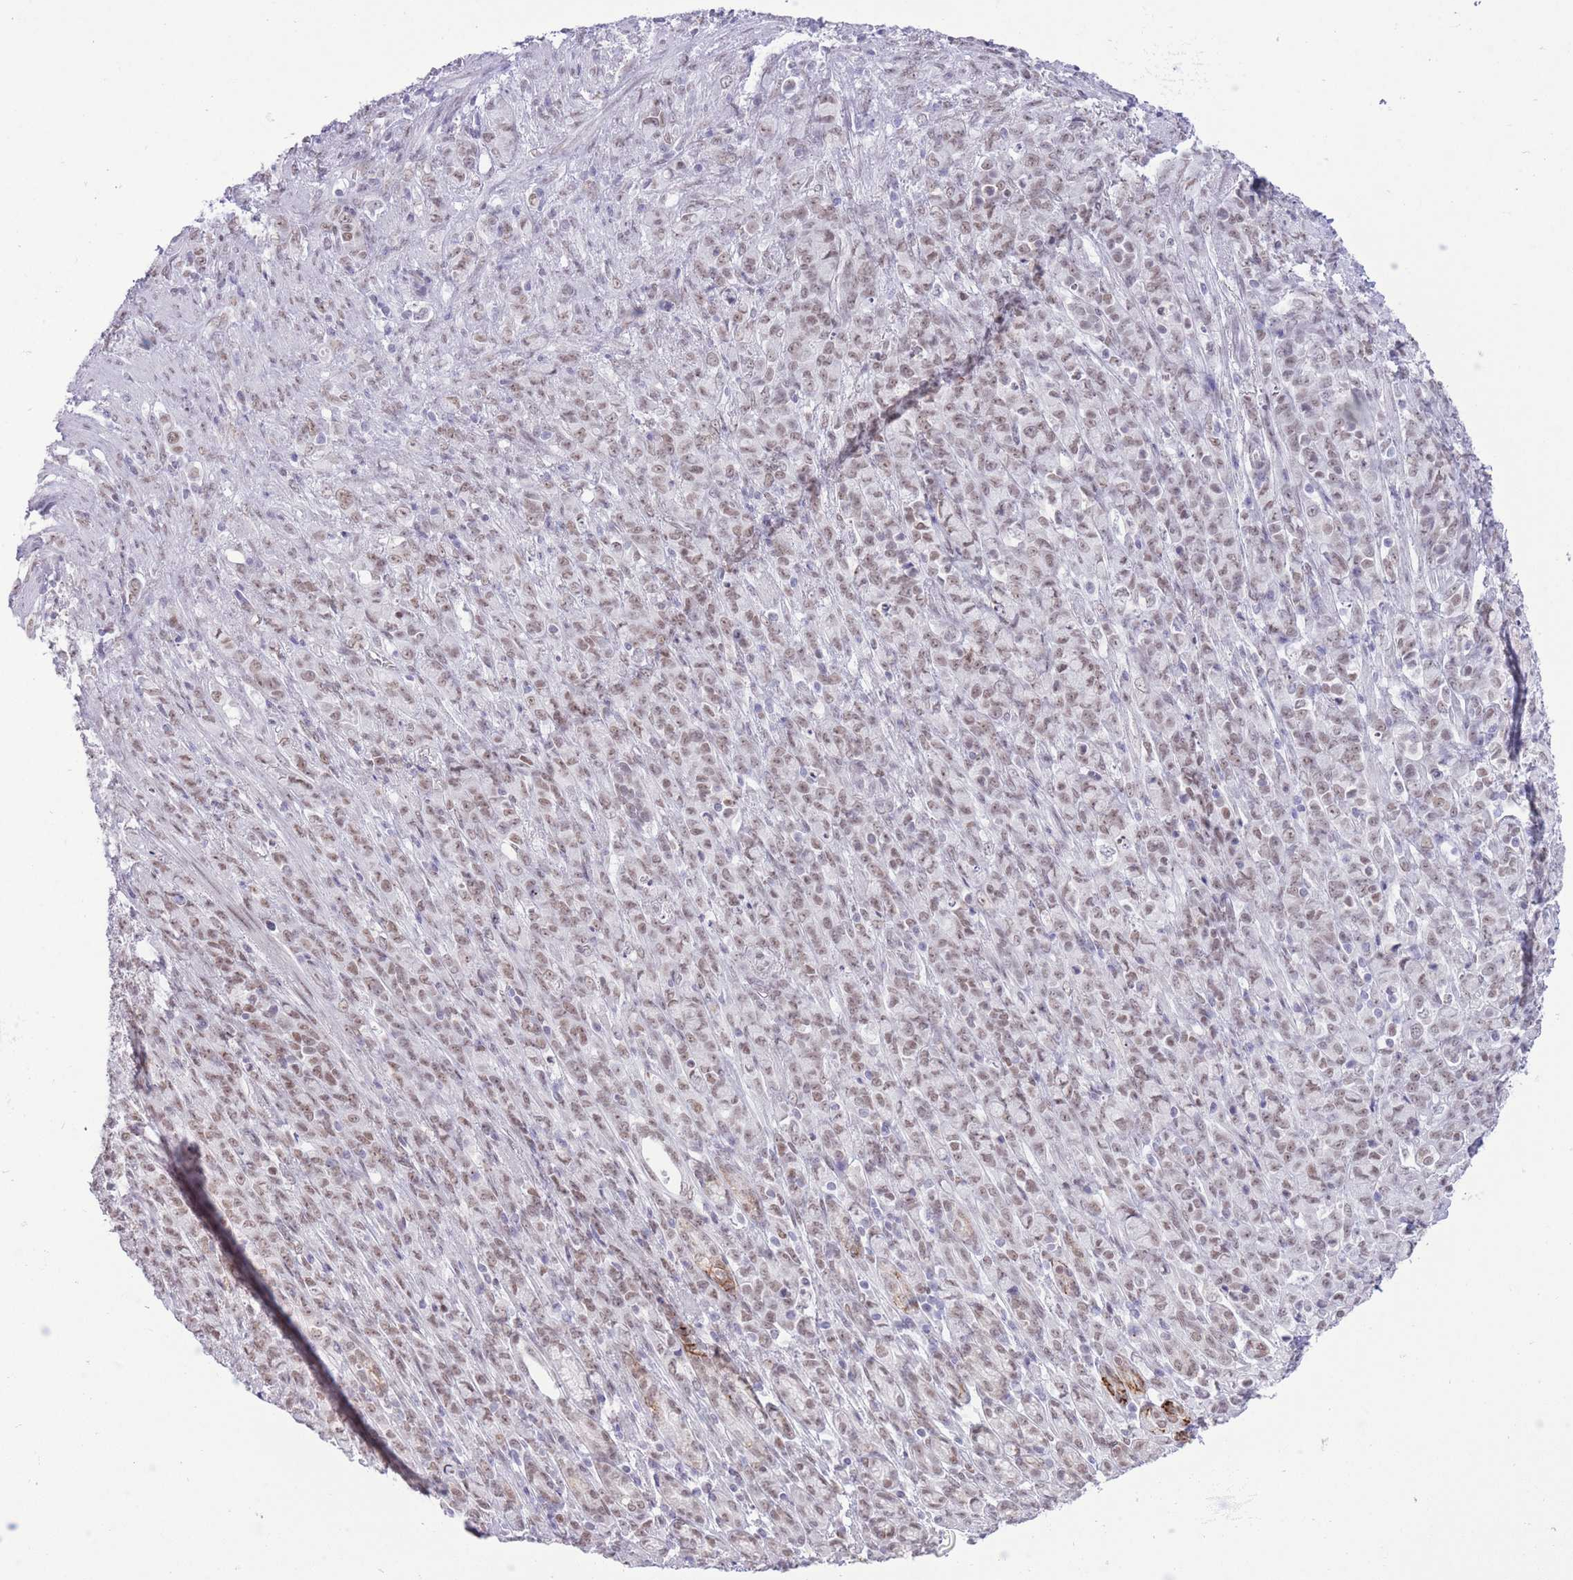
{"staining": {"intensity": "moderate", "quantity": ">75%", "location": "nuclear"}, "tissue": "stomach cancer", "cell_type": "Tumor cells", "image_type": "cancer", "snomed": [{"axis": "morphology", "description": "Adenocarcinoma, NOS"}, {"axis": "topography", "description": "Stomach"}], "caption": "Protein positivity by IHC reveals moderate nuclear staining in about >75% of tumor cells in adenocarcinoma (stomach).", "gene": "ZBED5", "patient": {"sex": "female", "age": 79}}